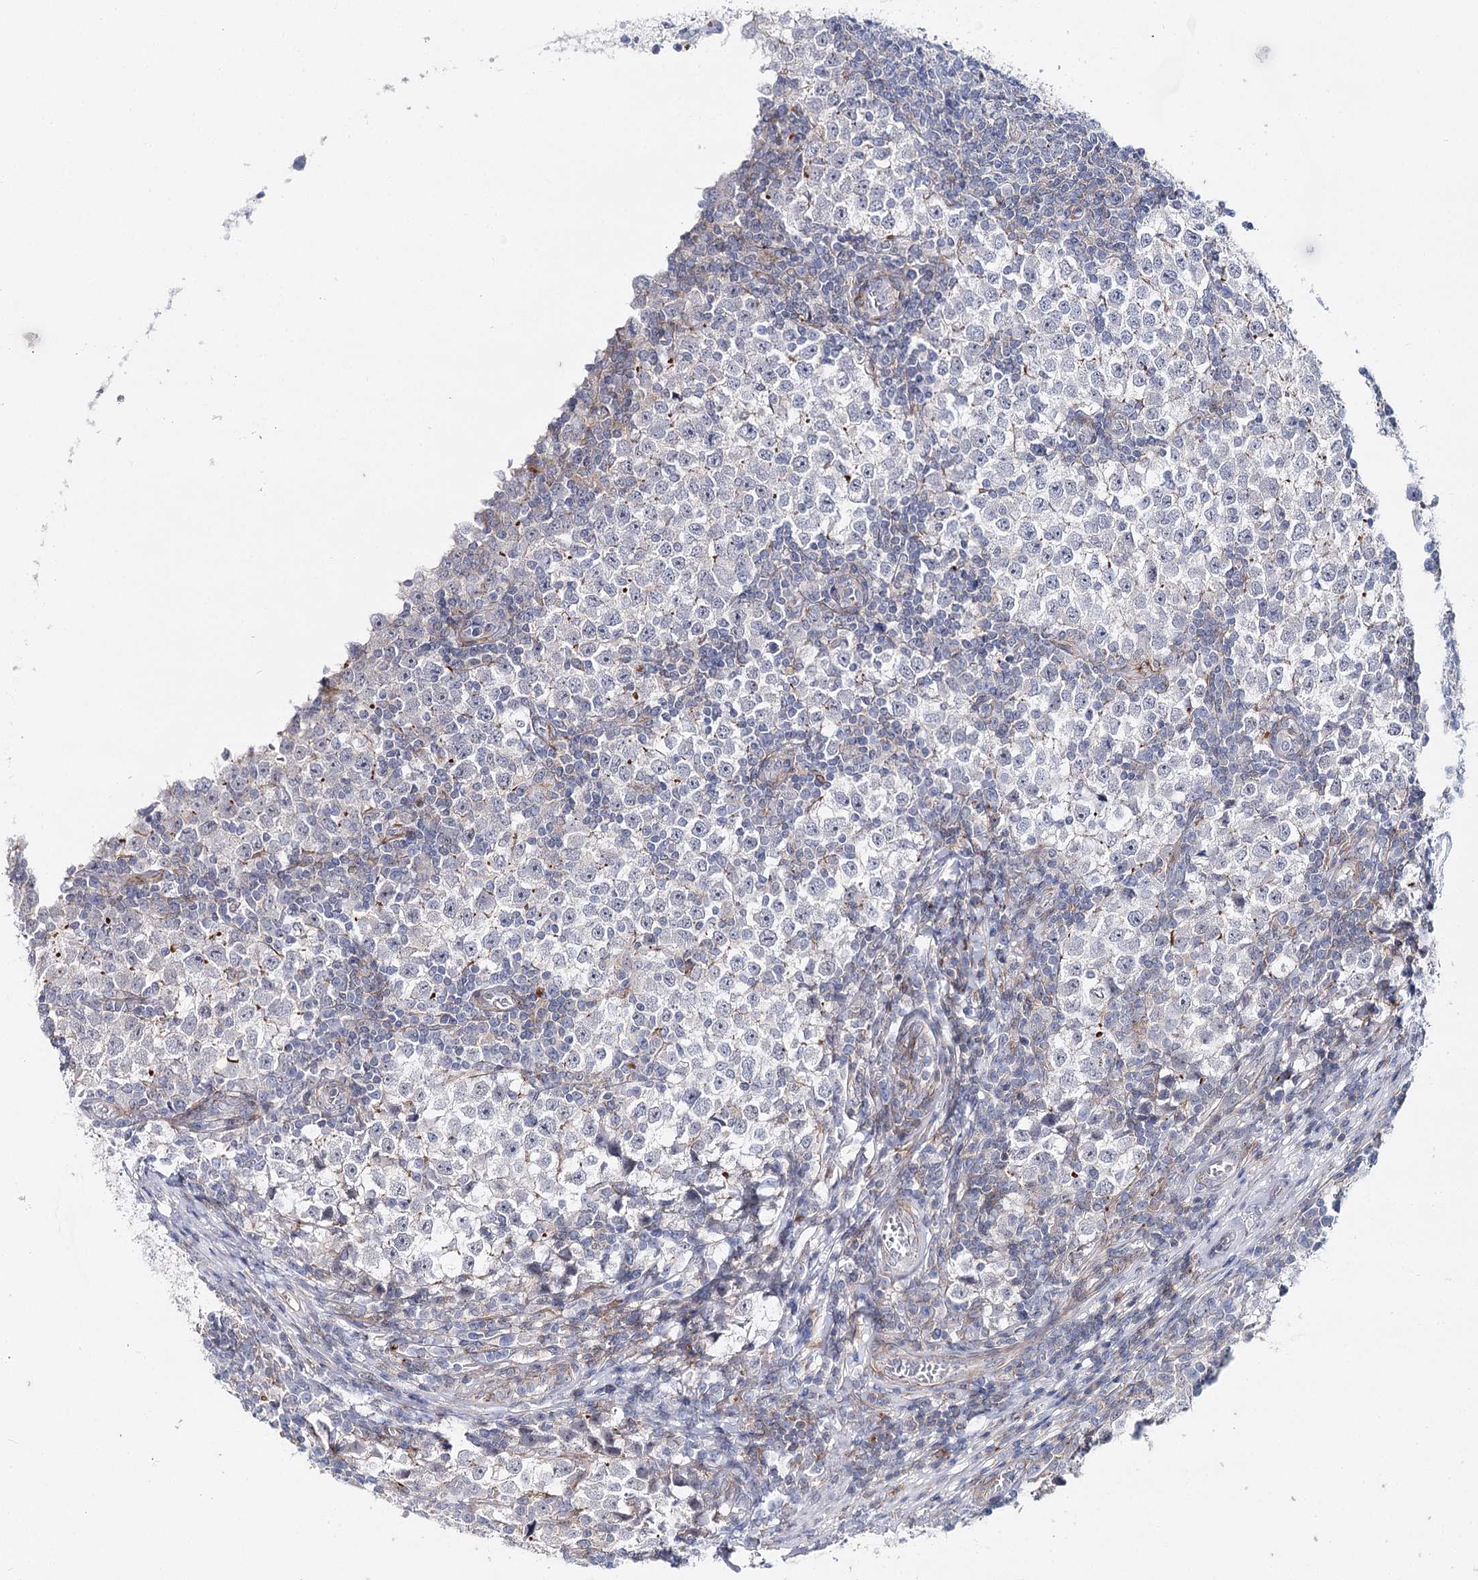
{"staining": {"intensity": "negative", "quantity": "none", "location": "none"}, "tissue": "testis cancer", "cell_type": "Tumor cells", "image_type": "cancer", "snomed": [{"axis": "morphology", "description": "Seminoma, NOS"}, {"axis": "topography", "description": "Testis"}], "caption": "This is a image of immunohistochemistry staining of seminoma (testis), which shows no positivity in tumor cells.", "gene": "AGXT2", "patient": {"sex": "male", "age": 65}}